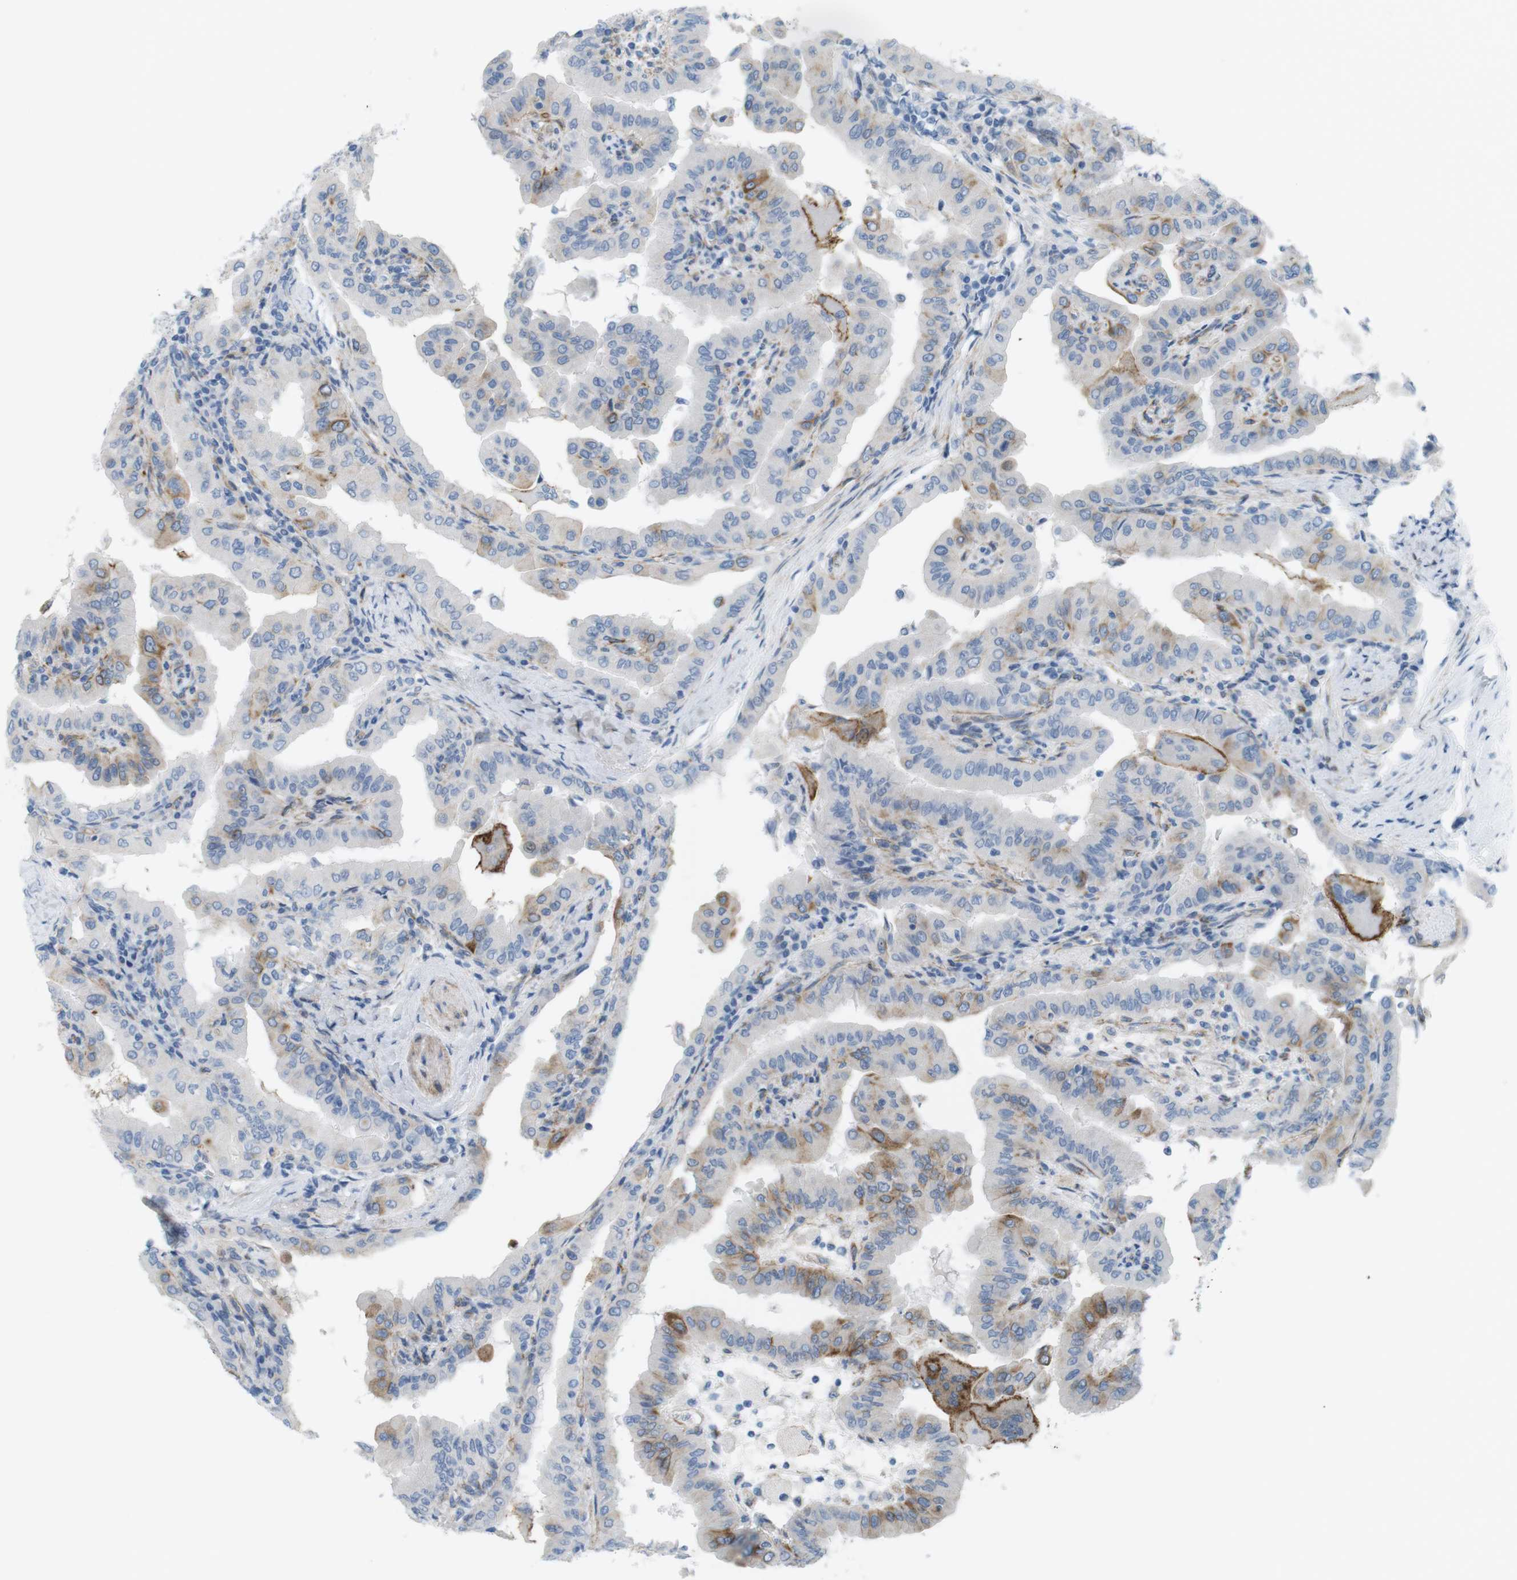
{"staining": {"intensity": "moderate", "quantity": "<25%", "location": "cytoplasmic/membranous"}, "tissue": "thyroid cancer", "cell_type": "Tumor cells", "image_type": "cancer", "snomed": [{"axis": "morphology", "description": "Papillary adenocarcinoma, NOS"}, {"axis": "topography", "description": "Thyroid gland"}], "caption": "Tumor cells display low levels of moderate cytoplasmic/membranous staining in about <25% of cells in human papillary adenocarcinoma (thyroid).", "gene": "MYH9", "patient": {"sex": "male", "age": 33}}